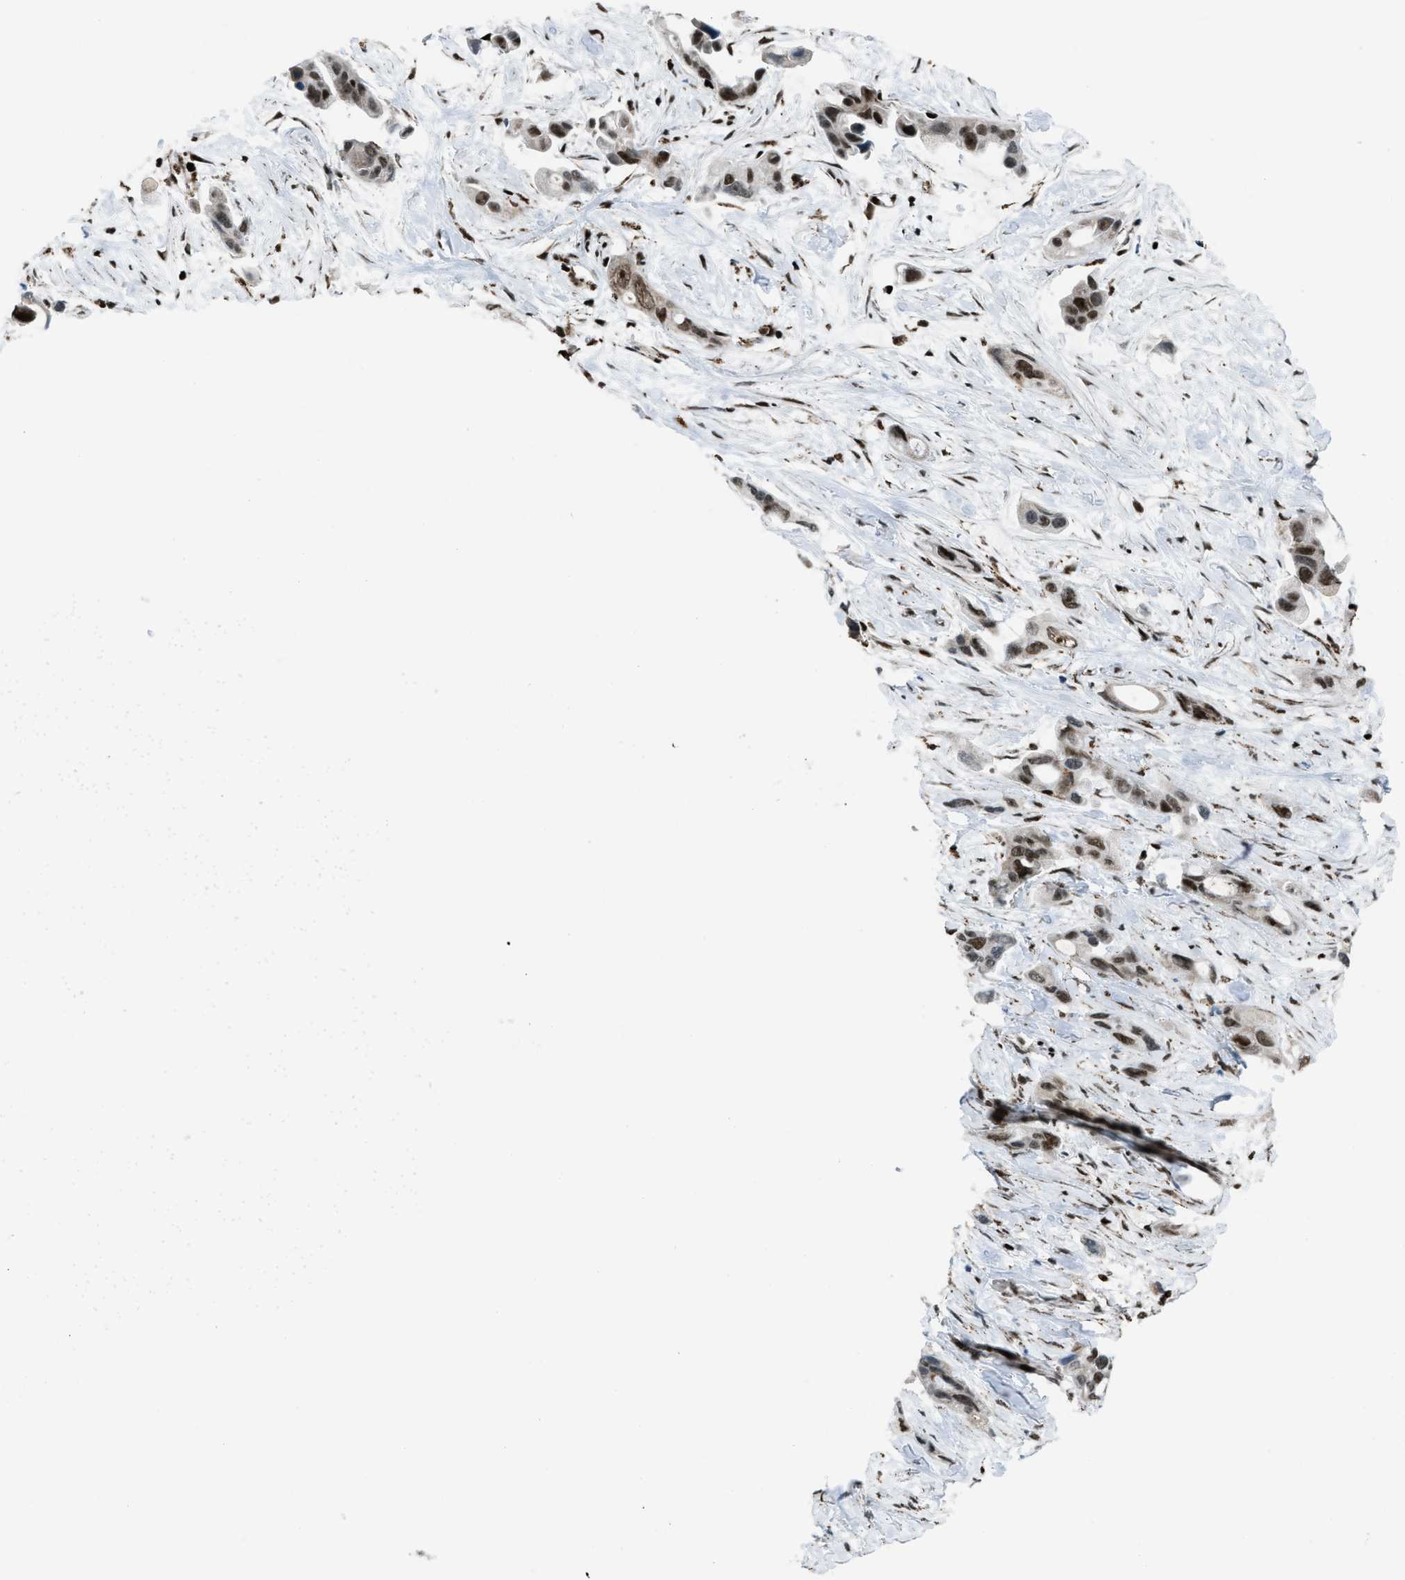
{"staining": {"intensity": "moderate", "quantity": "25%-75%", "location": "nuclear"}, "tissue": "pancreatic cancer", "cell_type": "Tumor cells", "image_type": "cancer", "snomed": [{"axis": "morphology", "description": "Adenocarcinoma, NOS"}, {"axis": "topography", "description": "Pancreas"}], "caption": "Protein analysis of pancreatic adenocarcinoma tissue demonstrates moderate nuclear expression in about 25%-75% of tumor cells.", "gene": "SLFN5", "patient": {"sex": "male", "age": 53}}